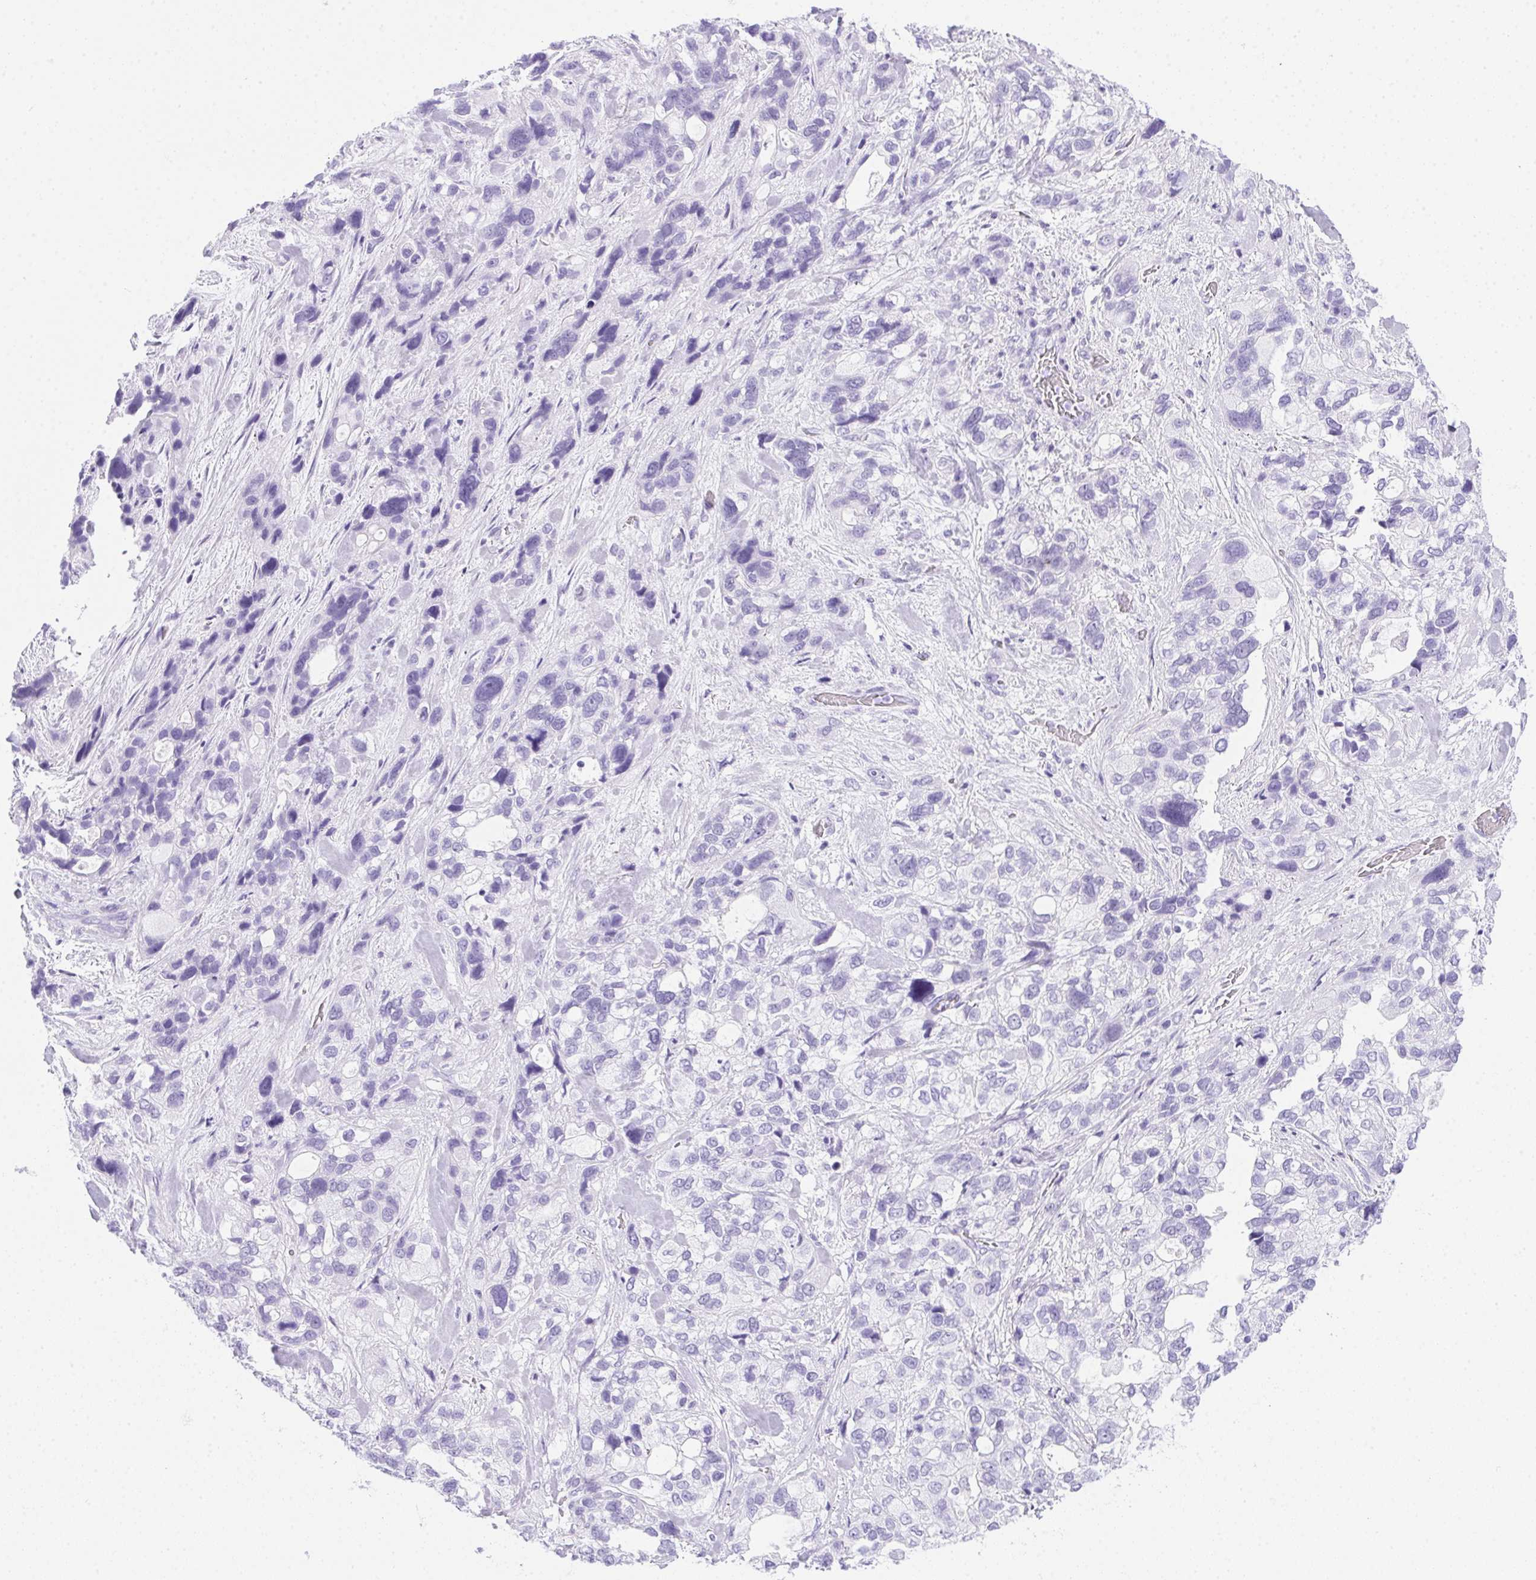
{"staining": {"intensity": "negative", "quantity": "none", "location": "none"}, "tissue": "stomach cancer", "cell_type": "Tumor cells", "image_type": "cancer", "snomed": [{"axis": "morphology", "description": "Adenocarcinoma, NOS"}, {"axis": "topography", "description": "Stomach, upper"}], "caption": "Stomach cancer was stained to show a protein in brown. There is no significant positivity in tumor cells.", "gene": "SPACA5B", "patient": {"sex": "female", "age": 81}}